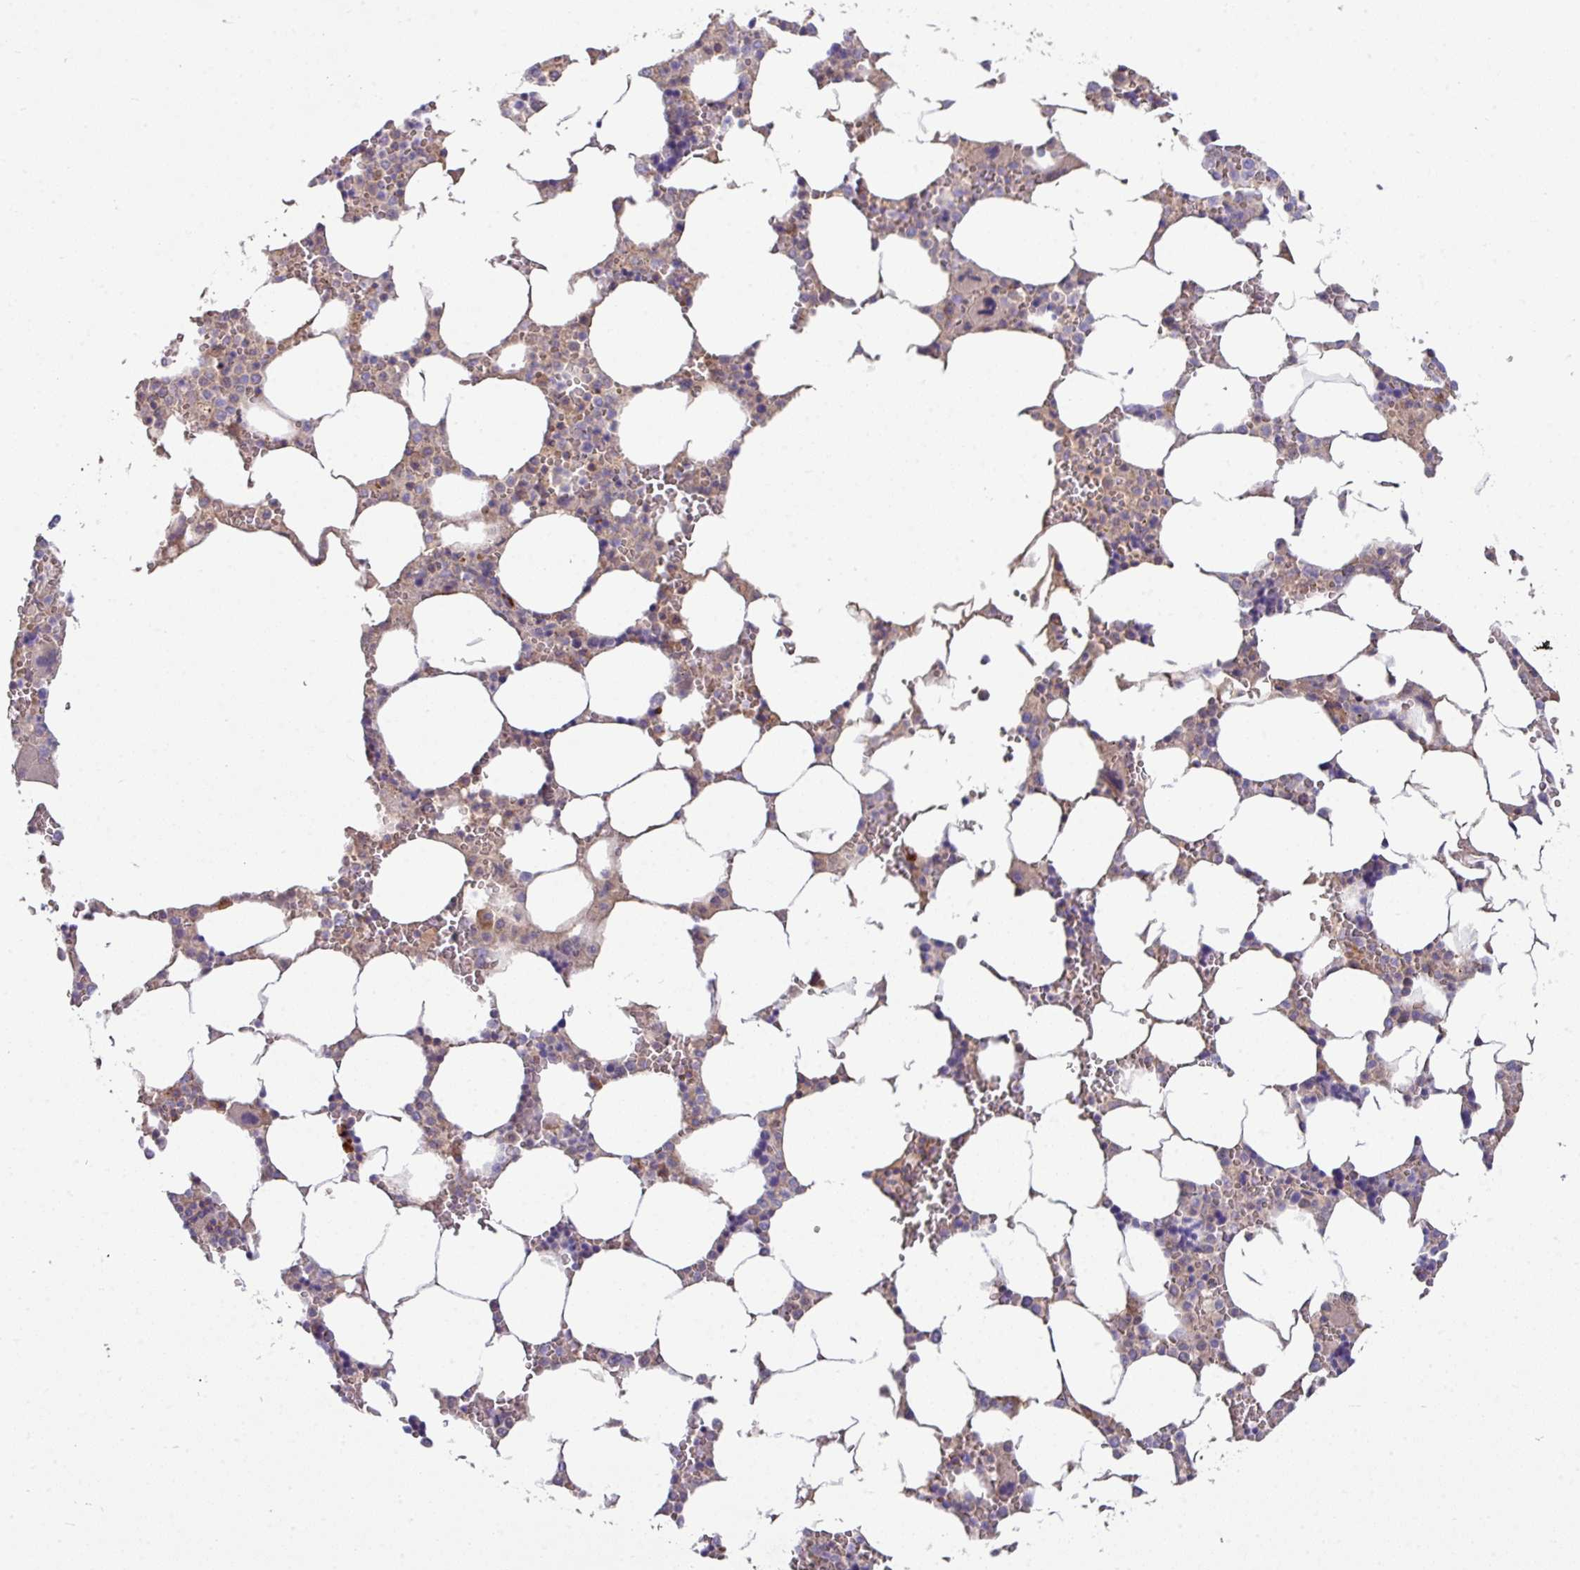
{"staining": {"intensity": "negative", "quantity": "none", "location": "none"}, "tissue": "bone marrow", "cell_type": "Hematopoietic cells", "image_type": "normal", "snomed": [{"axis": "morphology", "description": "Normal tissue, NOS"}, {"axis": "topography", "description": "Bone marrow"}], "caption": "DAB (3,3'-diaminobenzidine) immunohistochemical staining of unremarkable bone marrow demonstrates no significant staining in hematopoietic cells.", "gene": "SLAMF6", "patient": {"sex": "male", "age": 64}}